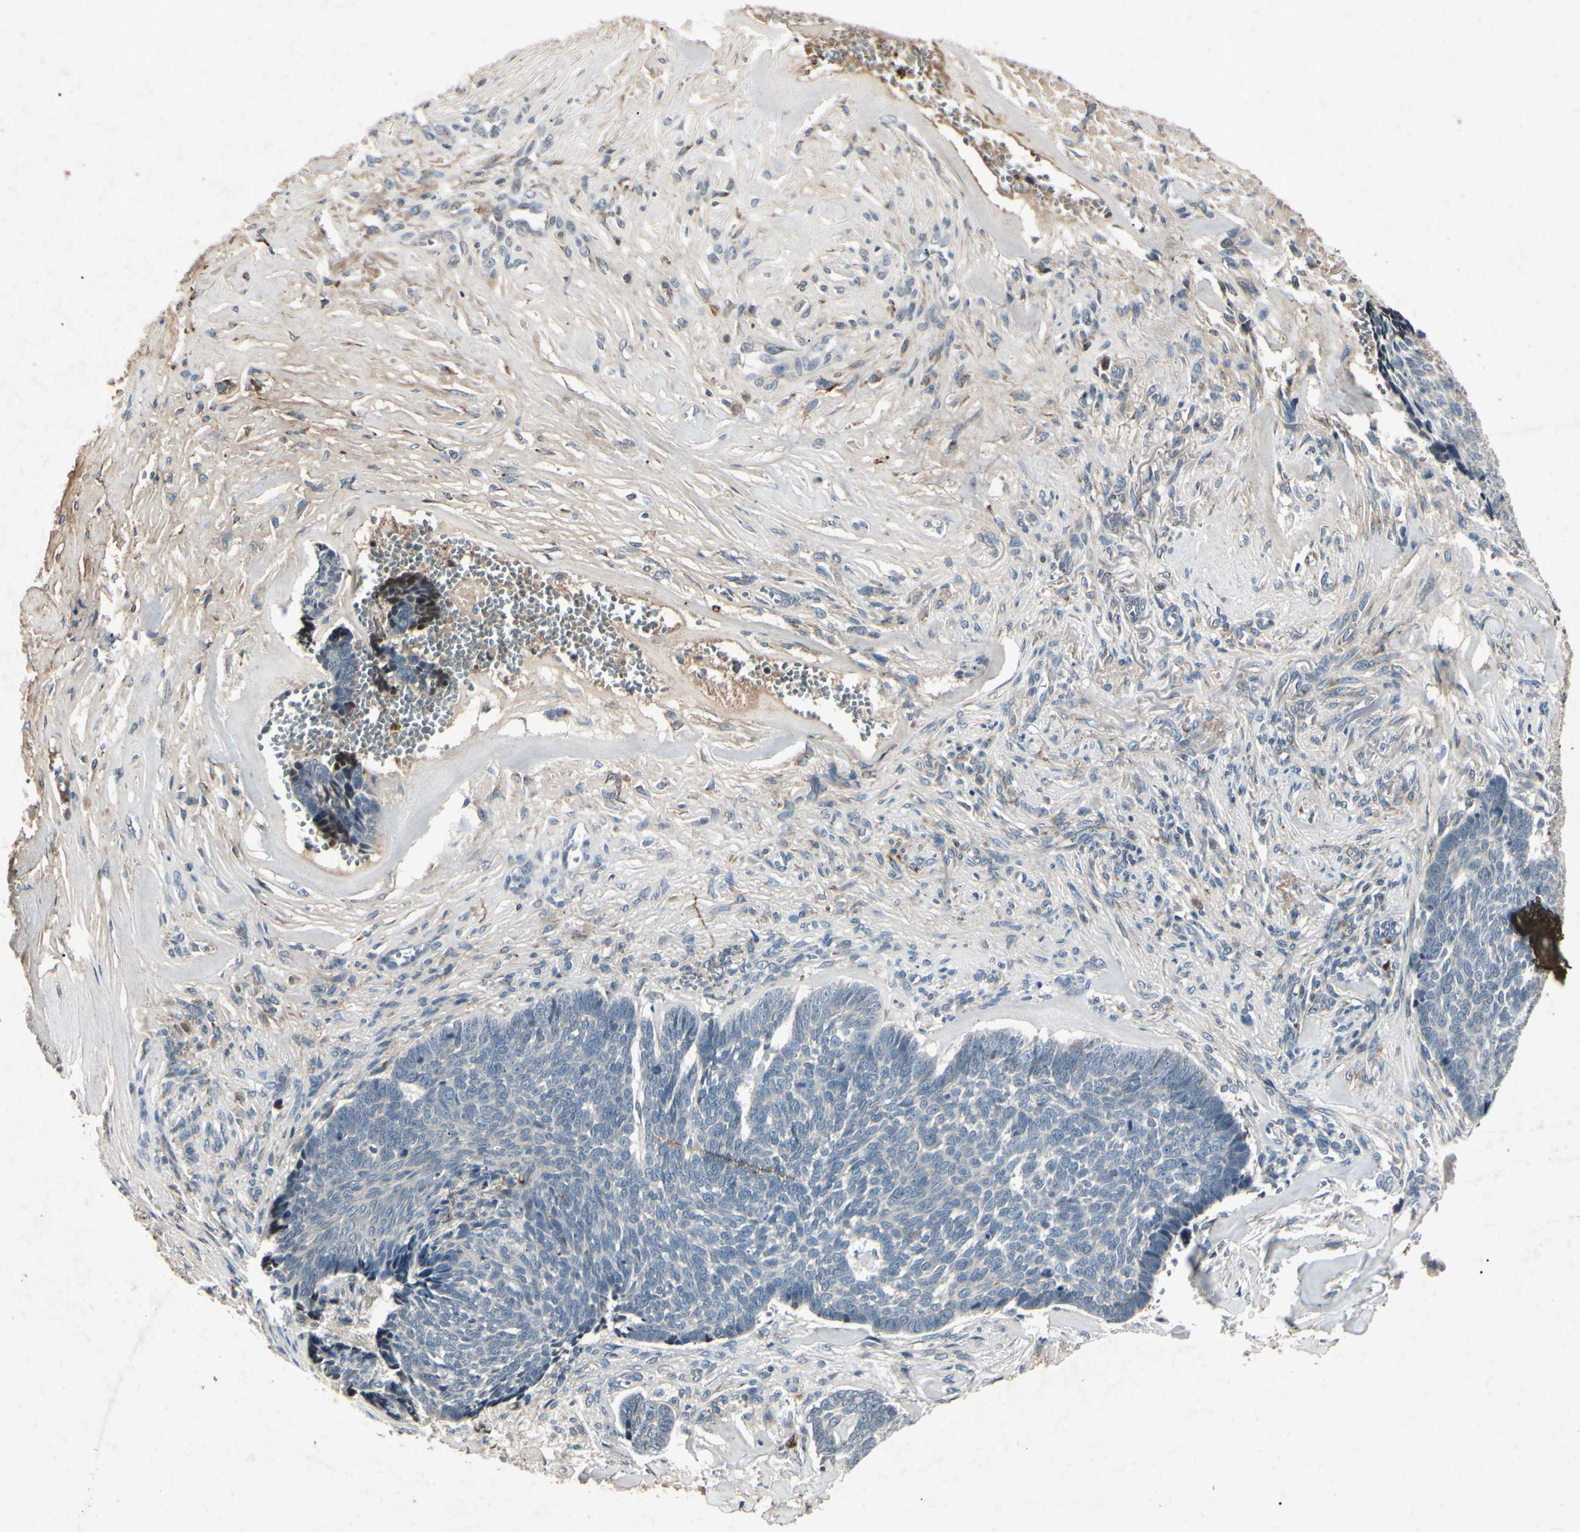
{"staining": {"intensity": "negative", "quantity": "none", "location": "none"}, "tissue": "skin cancer", "cell_type": "Tumor cells", "image_type": "cancer", "snomed": [{"axis": "morphology", "description": "Basal cell carcinoma"}, {"axis": "topography", "description": "Skin"}], "caption": "A histopathology image of human skin basal cell carcinoma is negative for staining in tumor cells.", "gene": "AEBP1", "patient": {"sex": "male", "age": 84}}